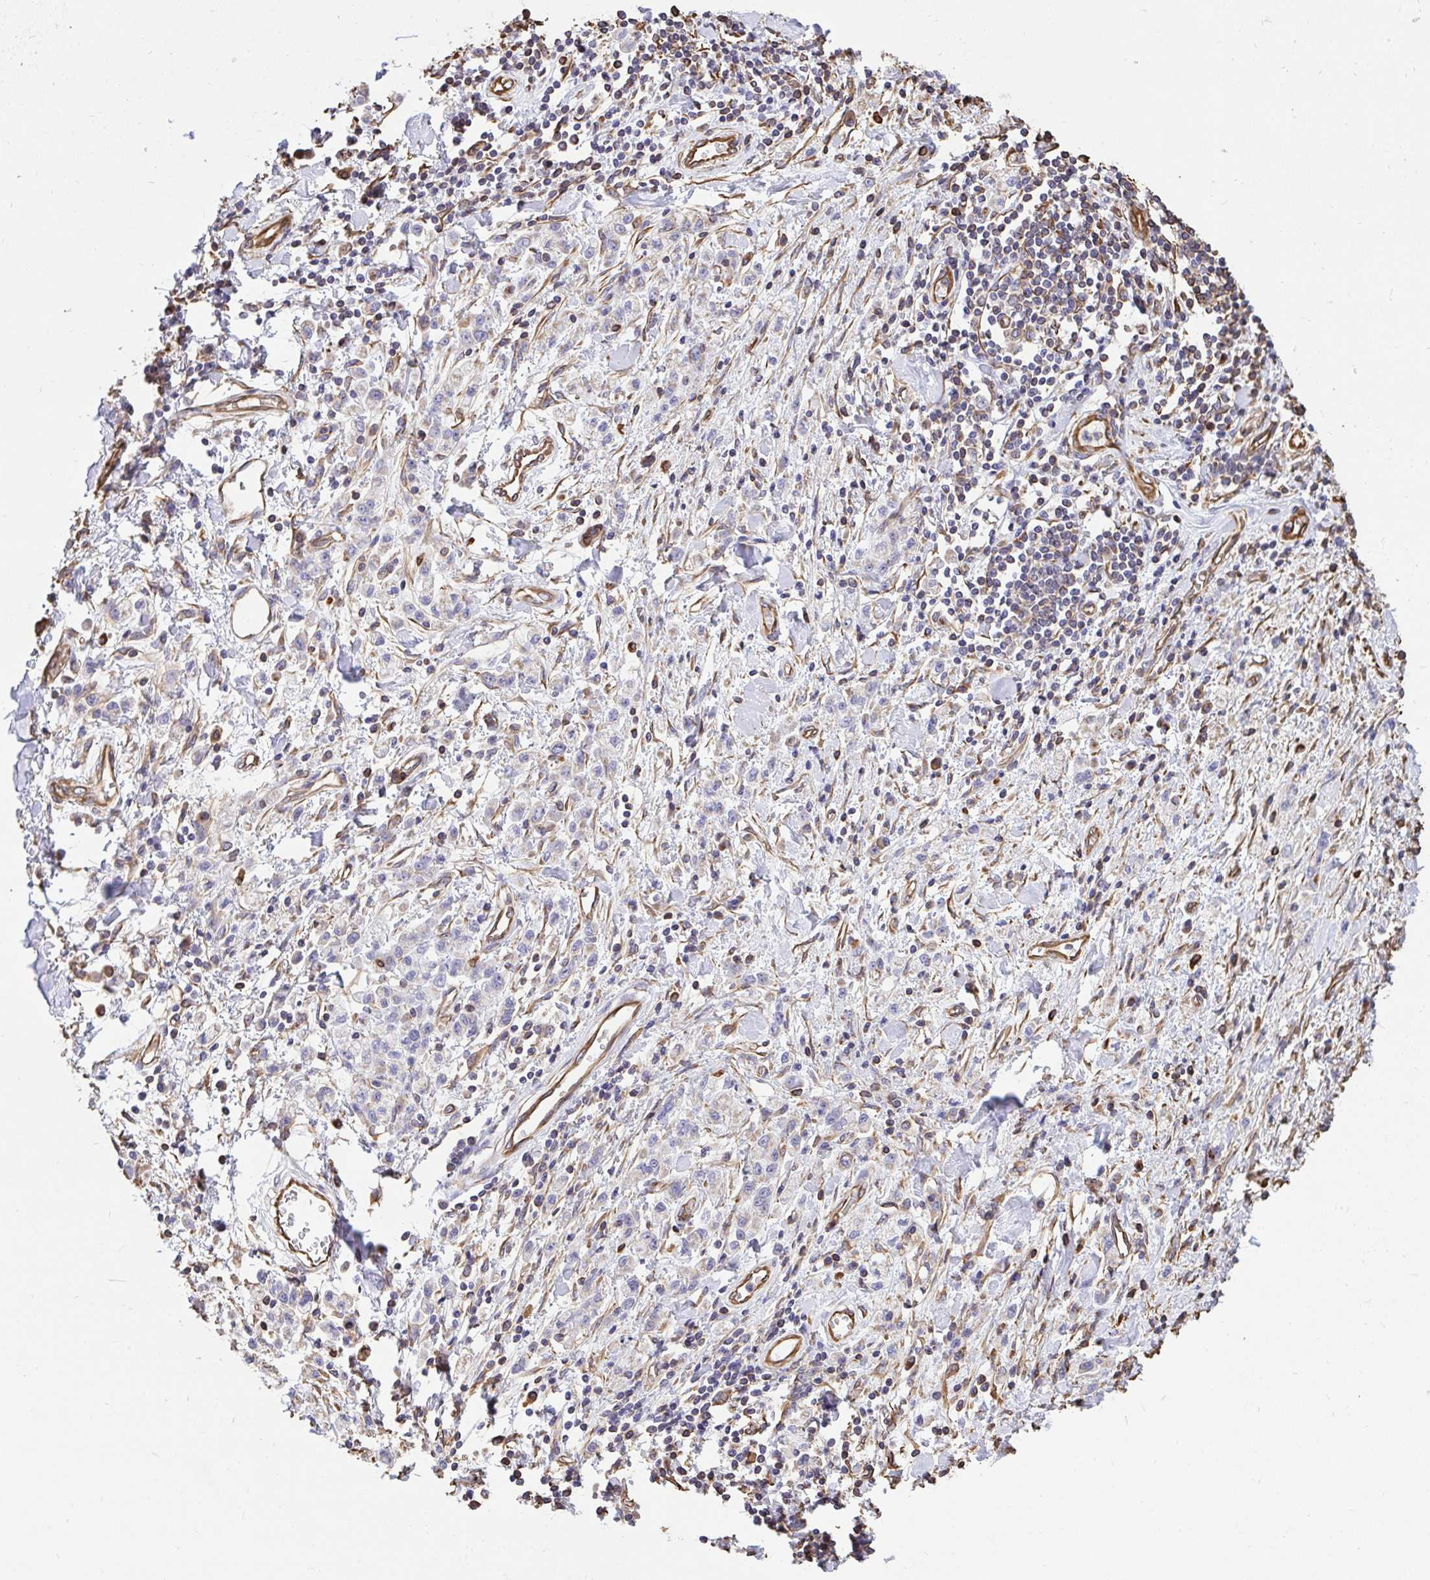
{"staining": {"intensity": "negative", "quantity": "none", "location": "none"}, "tissue": "stomach cancer", "cell_type": "Tumor cells", "image_type": "cancer", "snomed": [{"axis": "morphology", "description": "Adenocarcinoma, NOS"}, {"axis": "topography", "description": "Stomach"}], "caption": "There is no significant expression in tumor cells of stomach cancer (adenocarcinoma).", "gene": "RNF103", "patient": {"sex": "male", "age": 77}}